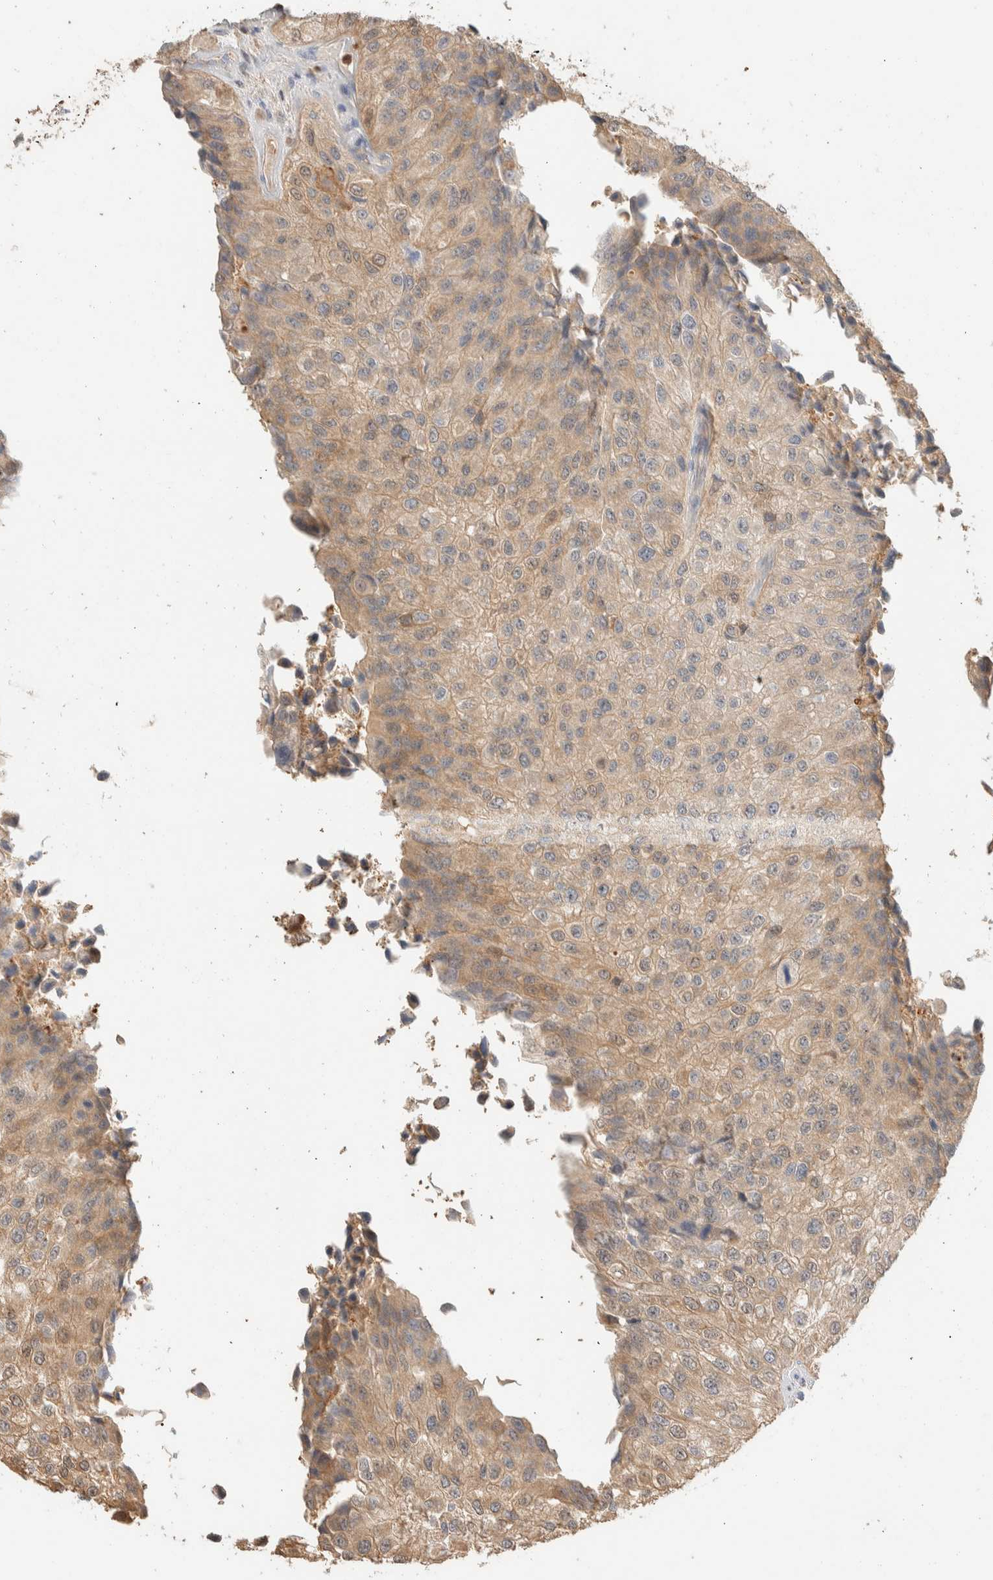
{"staining": {"intensity": "weak", "quantity": ">75%", "location": "cytoplasmic/membranous,nuclear"}, "tissue": "urothelial cancer", "cell_type": "Tumor cells", "image_type": "cancer", "snomed": [{"axis": "morphology", "description": "Urothelial carcinoma, High grade"}, {"axis": "topography", "description": "Kidney"}, {"axis": "topography", "description": "Urinary bladder"}], "caption": "Urothelial carcinoma (high-grade) was stained to show a protein in brown. There is low levels of weak cytoplasmic/membranous and nuclear expression in about >75% of tumor cells. The staining is performed using DAB (3,3'-diaminobenzidine) brown chromogen to label protein expression. The nuclei are counter-stained blue using hematoxylin.", "gene": "SETD4", "patient": {"sex": "male", "age": 77}}